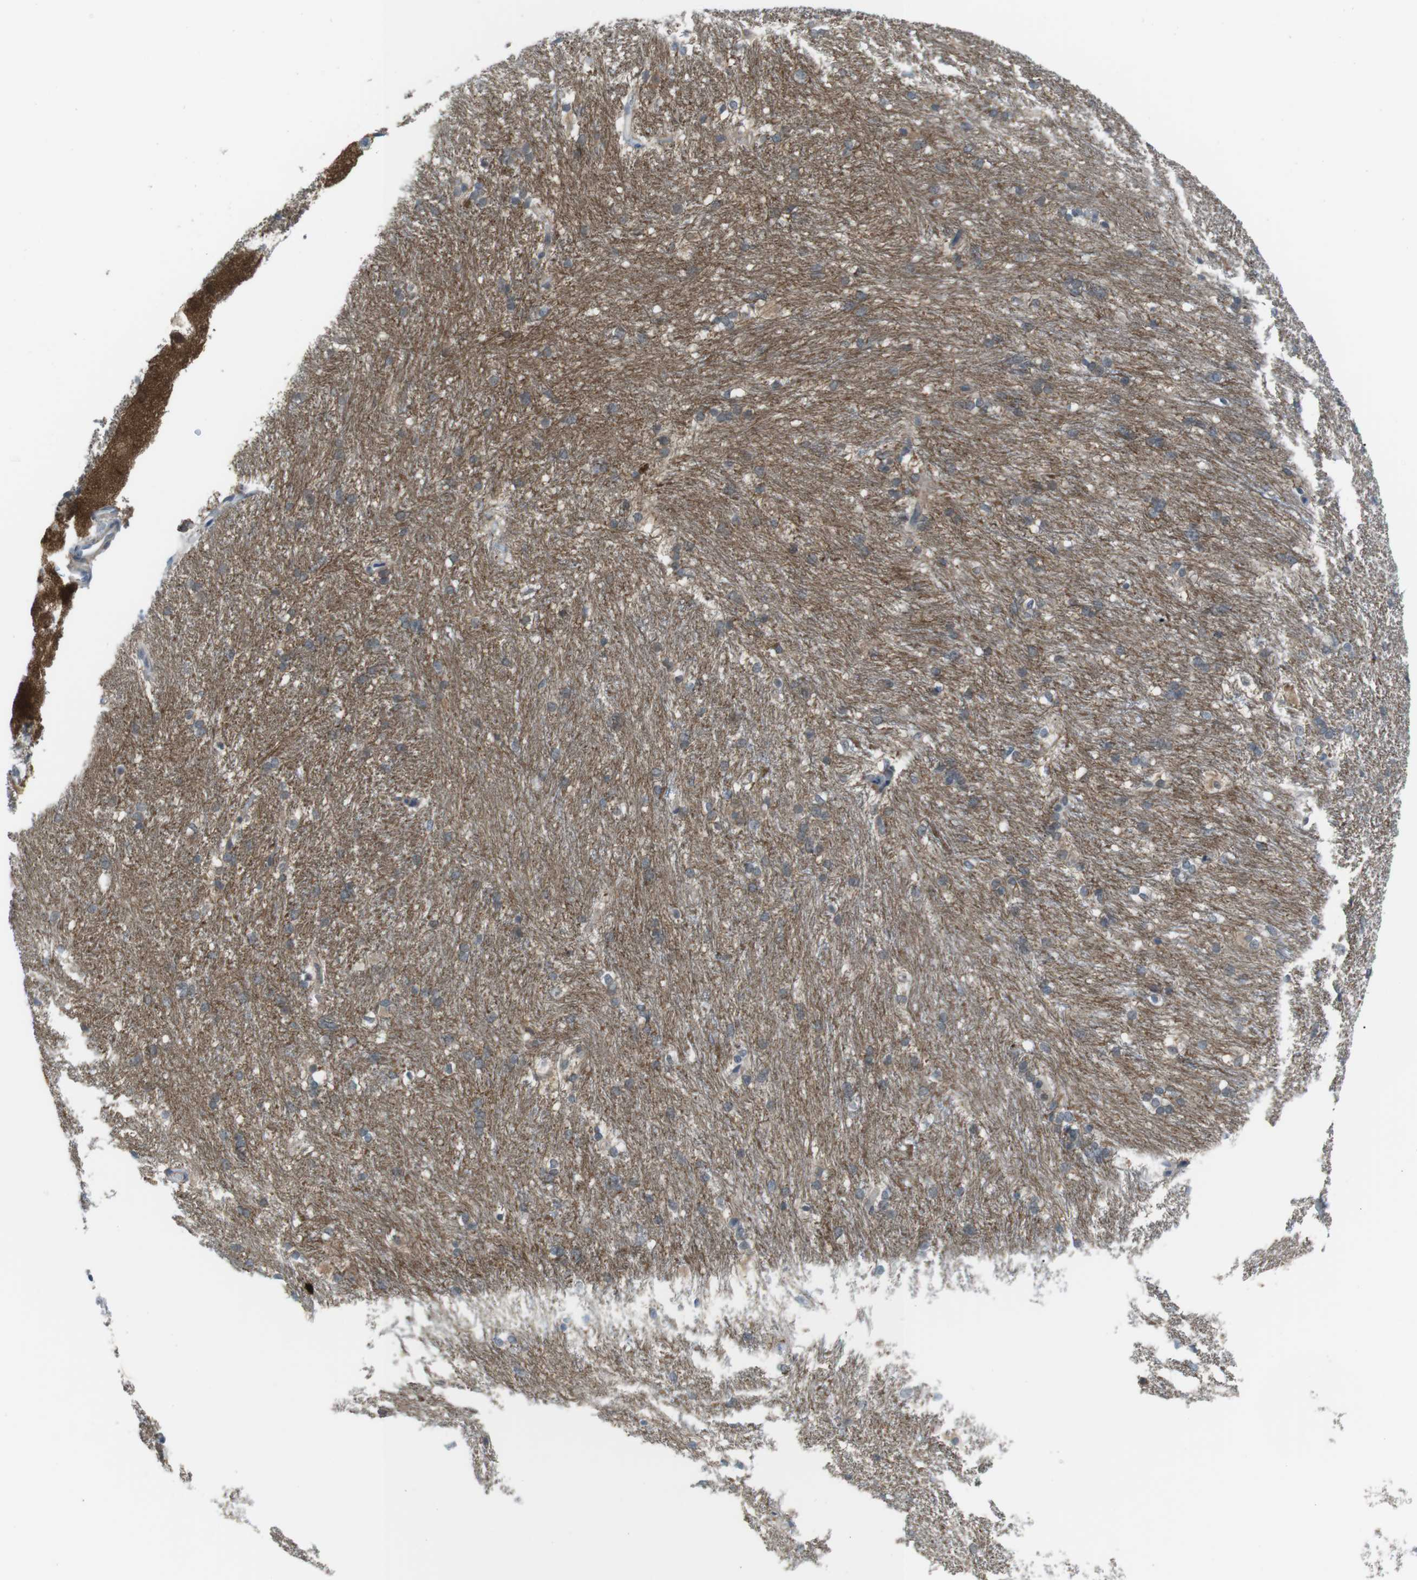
{"staining": {"intensity": "negative", "quantity": "none", "location": "none"}, "tissue": "caudate", "cell_type": "Glial cells", "image_type": "normal", "snomed": [{"axis": "morphology", "description": "Normal tissue, NOS"}, {"axis": "topography", "description": "Lateral ventricle wall"}], "caption": "DAB immunohistochemical staining of benign human caudate demonstrates no significant expression in glial cells. Nuclei are stained in blue.", "gene": "RTN3", "patient": {"sex": "female", "age": 19}}